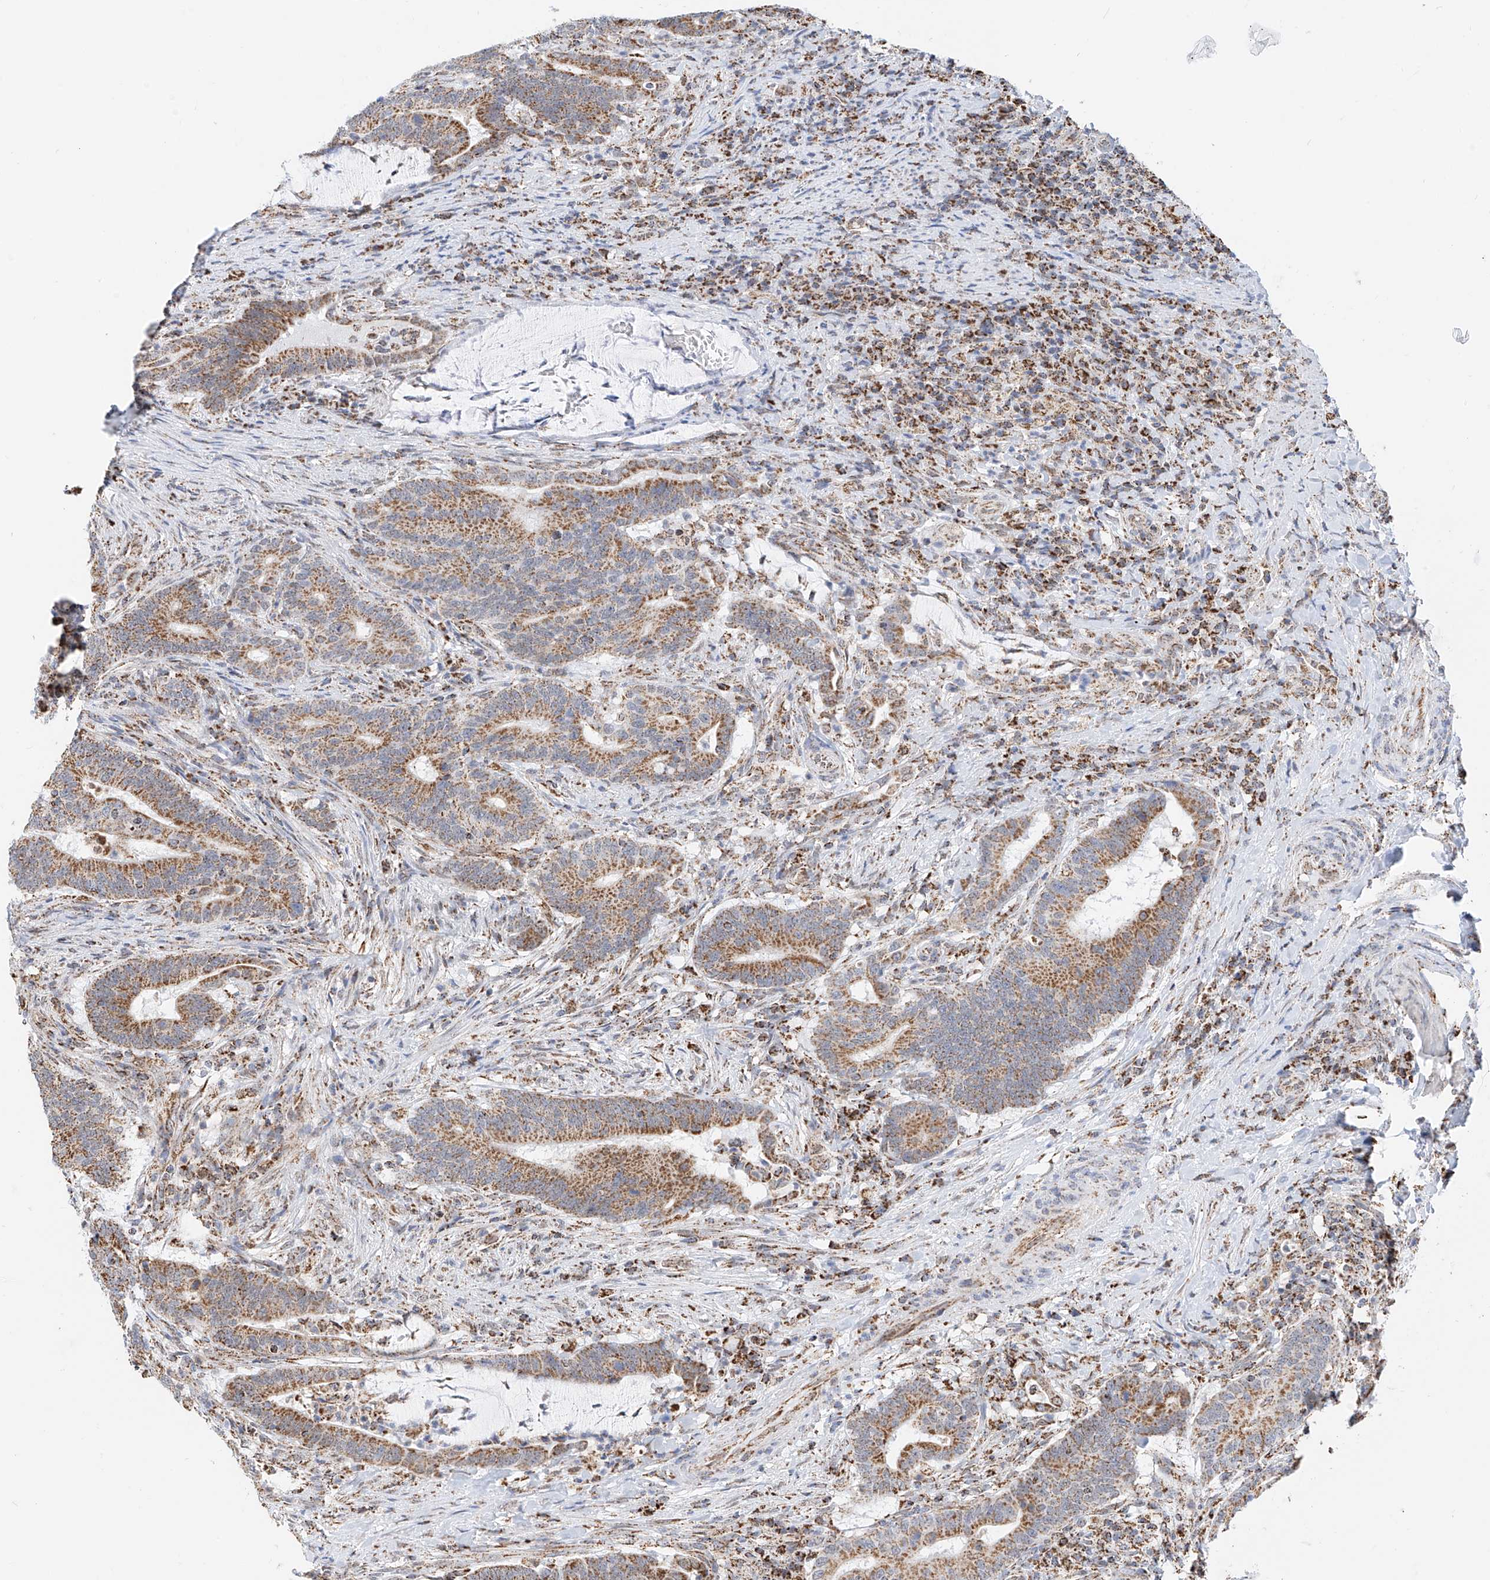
{"staining": {"intensity": "moderate", "quantity": ">75%", "location": "cytoplasmic/membranous"}, "tissue": "colorectal cancer", "cell_type": "Tumor cells", "image_type": "cancer", "snomed": [{"axis": "morphology", "description": "Adenocarcinoma, NOS"}, {"axis": "topography", "description": "Colon"}], "caption": "A medium amount of moderate cytoplasmic/membranous expression is identified in about >75% of tumor cells in colorectal cancer tissue.", "gene": "NALCN", "patient": {"sex": "female", "age": 66}}